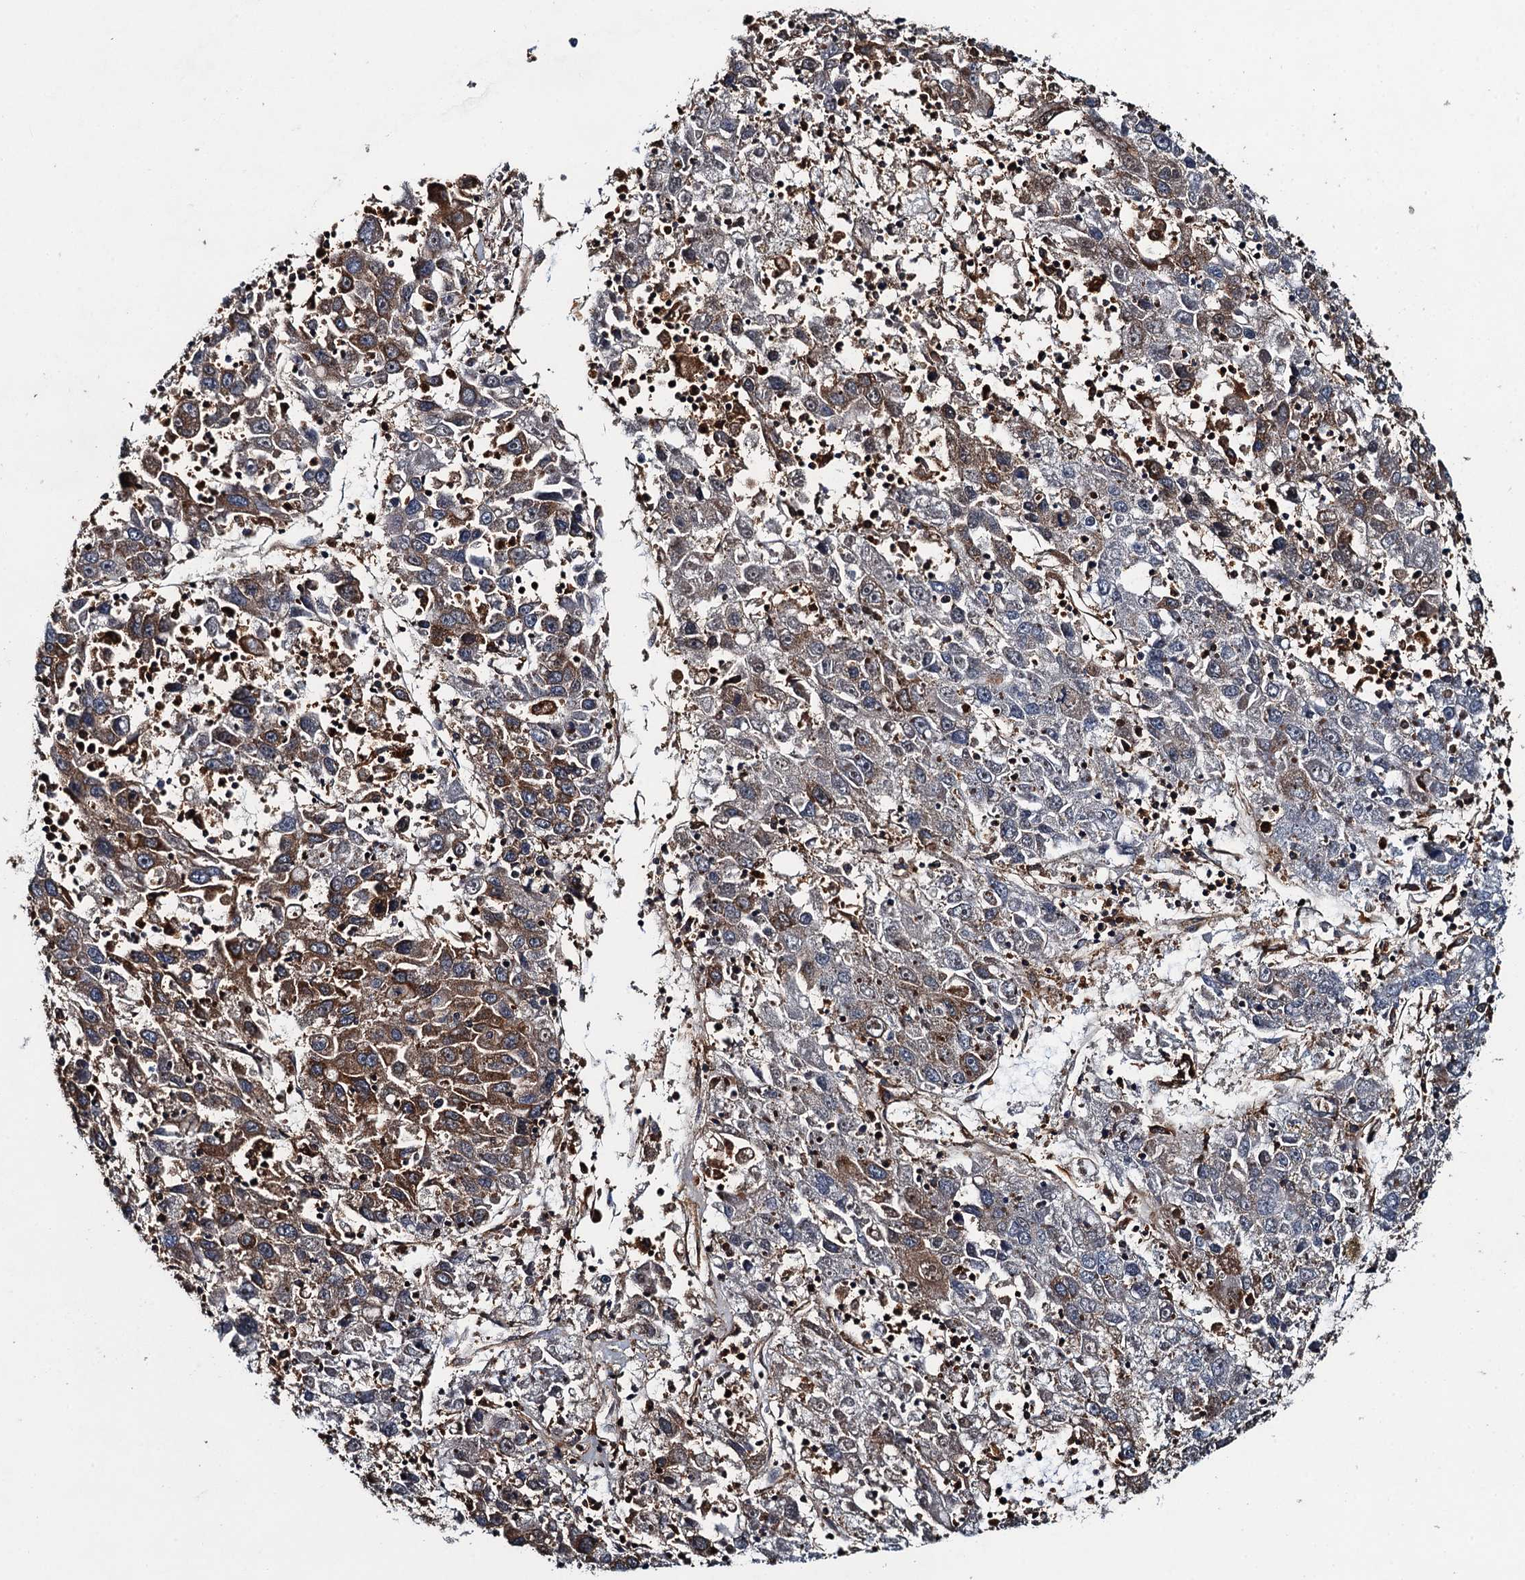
{"staining": {"intensity": "moderate", "quantity": "<25%", "location": "cytoplasmic/membranous"}, "tissue": "liver cancer", "cell_type": "Tumor cells", "image_type": "cancer", "snomed": [{"axis": "morphology", "description": "Carcinoma, Hepatocellular, NOS"}, {"axis": "topography", "description": "Liver"}], "caption": "Protein expression analysis of hepatocellular carcinoma (liver) reveals moderate cytoplasmic/membranous positivity in approximately <25% of tumor cells.", "gene": "WHAMM", "patient": {"sex": "male", "age": 49}}